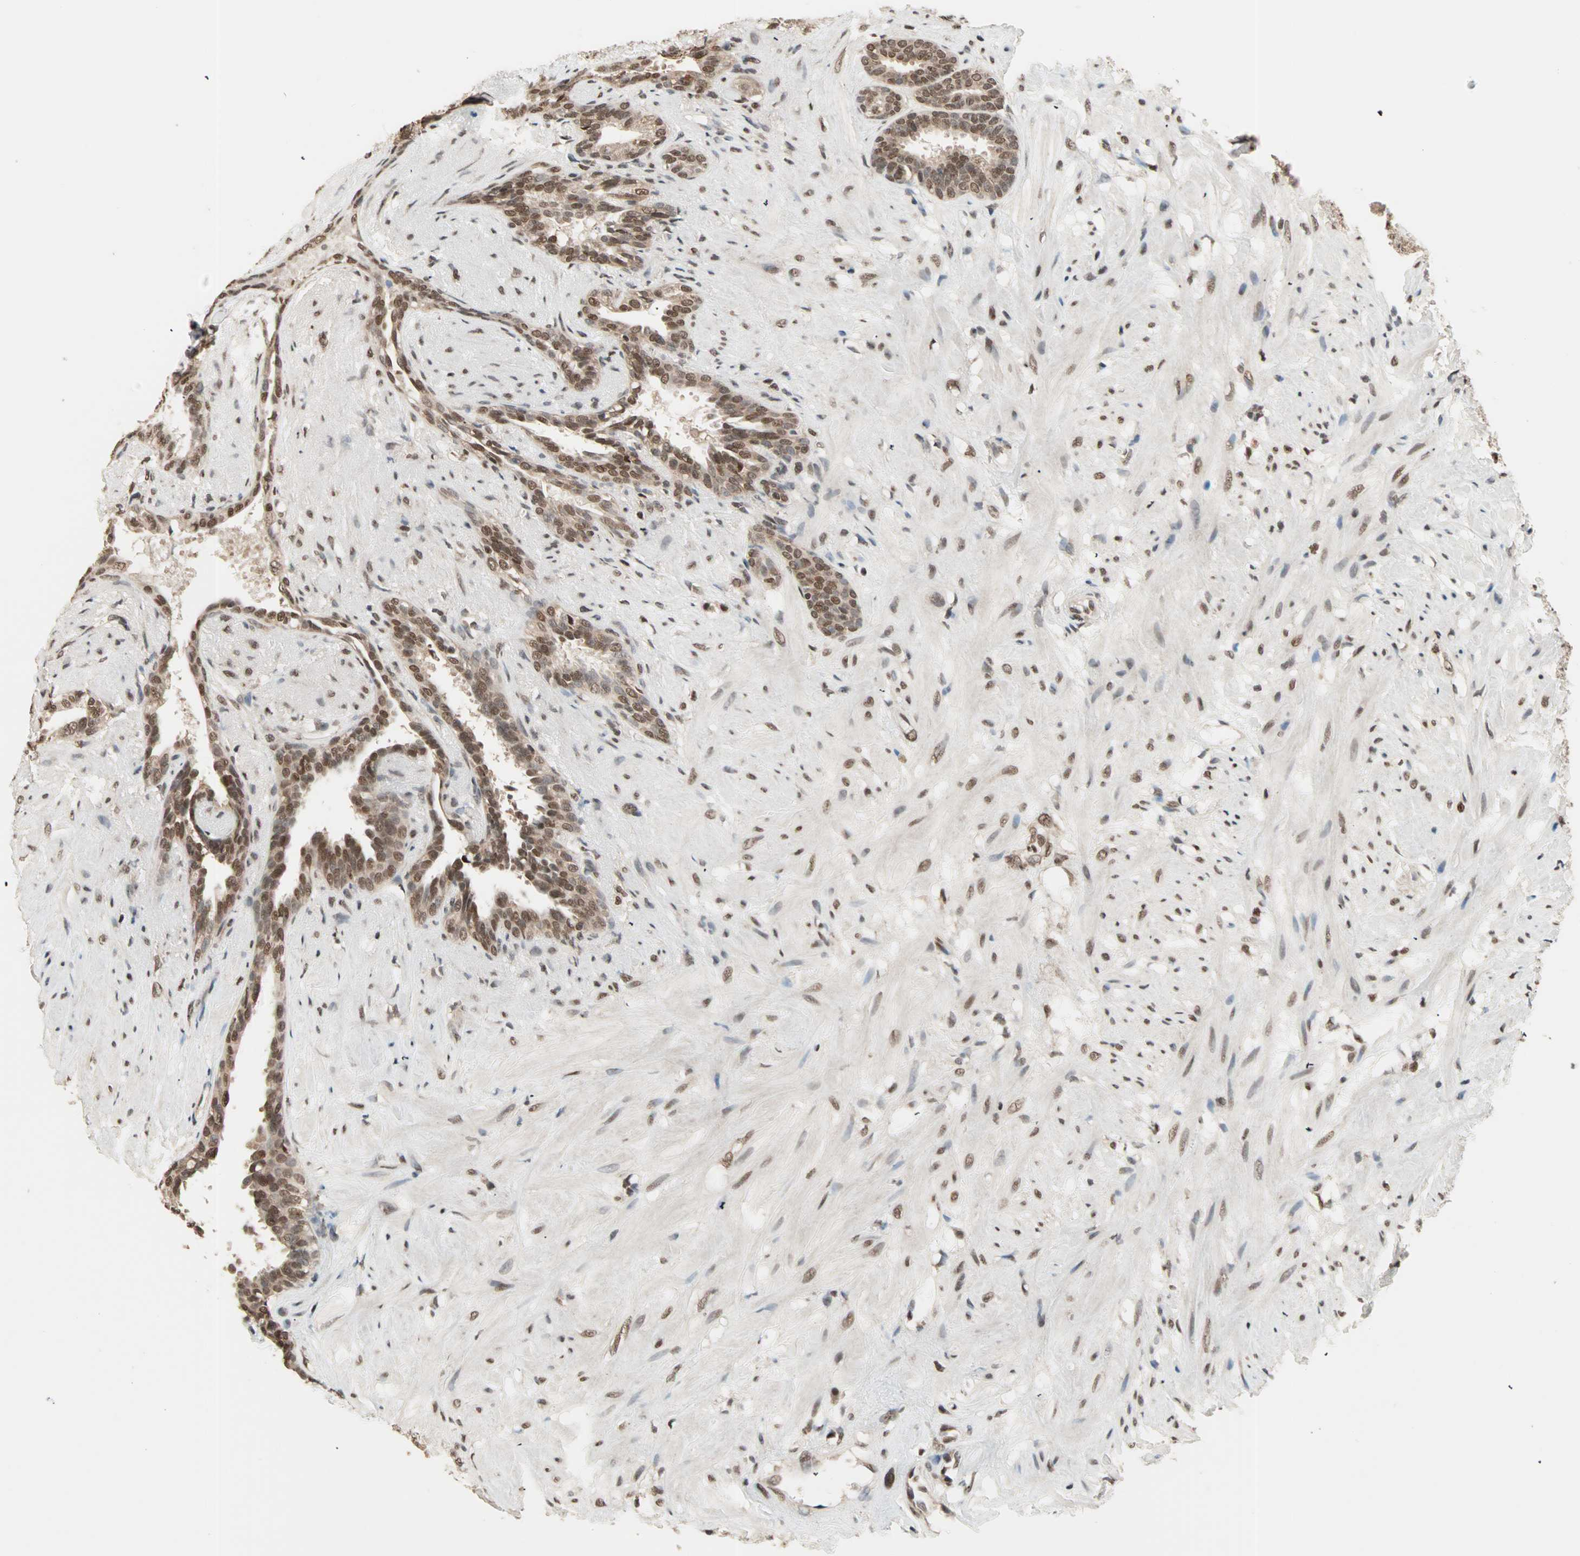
{"staining": {"intensity": "strong", "quantity": ">75%", "location": "nuclear"}, "tissue": "seminal vesicle", "cell_type": "Glandular cells", "image_type": "normal", "snomed": [{"axis": "morphology", "description": "Normal tissue, NOS"}, {"axis": "topography", "description": "Seminal veicle"}], "caption": "Immunohistochemistry histopathology image of normal seminal vesicle: seminal vesicle stained using immunohistochemistry (IHC) exhibits high levels of strong protein expression localized specifically in the nuclear of glandular cells, appearing as a nuclear brown color.", "gene": "DAZAP1", "patient": {"sex": "male", "age": 61}}